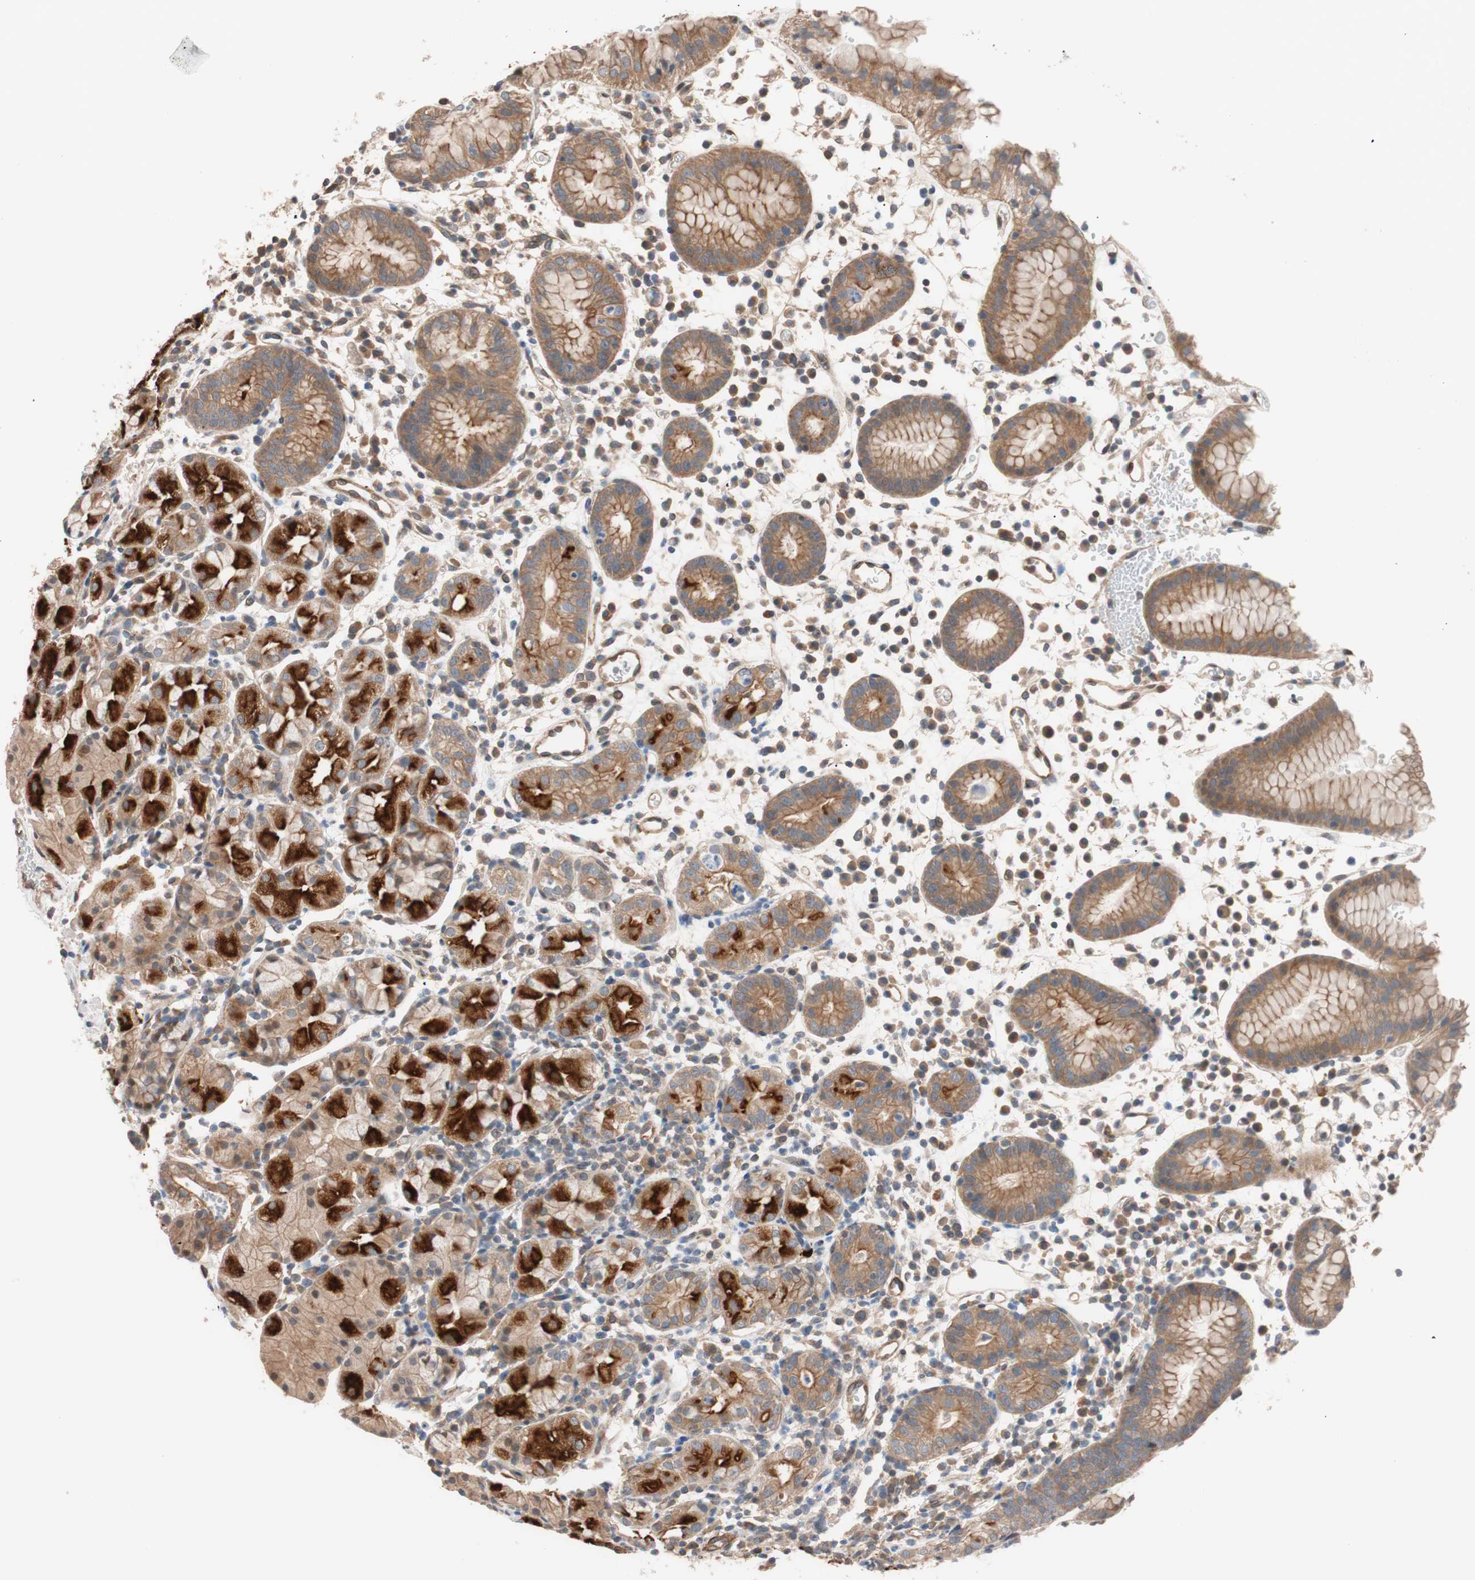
{"staining": {"intensity": "moderate", "quantity": ">75%", "location": "cytoplasmic/membranous"}, "tissue": "stomach", "cell_type": "Glandular cells", "image_type": "normal", "snomed": [{"axis": "morphology", "description": "Normal tissue, NOS"}, {"axis": "topography", "description": "Stomach"}, {"axis": "topography", "description": "Stomach, lower"}], "caption": "Immunohistochemistry (IHC) (DAB) staining of unremarkable human stomach shows moderate cytoplasmic/membranous protein positivity in about >75% of glandular cells.", "gene": "SMG1", "patient": {"sex": "female", "age": 75}}